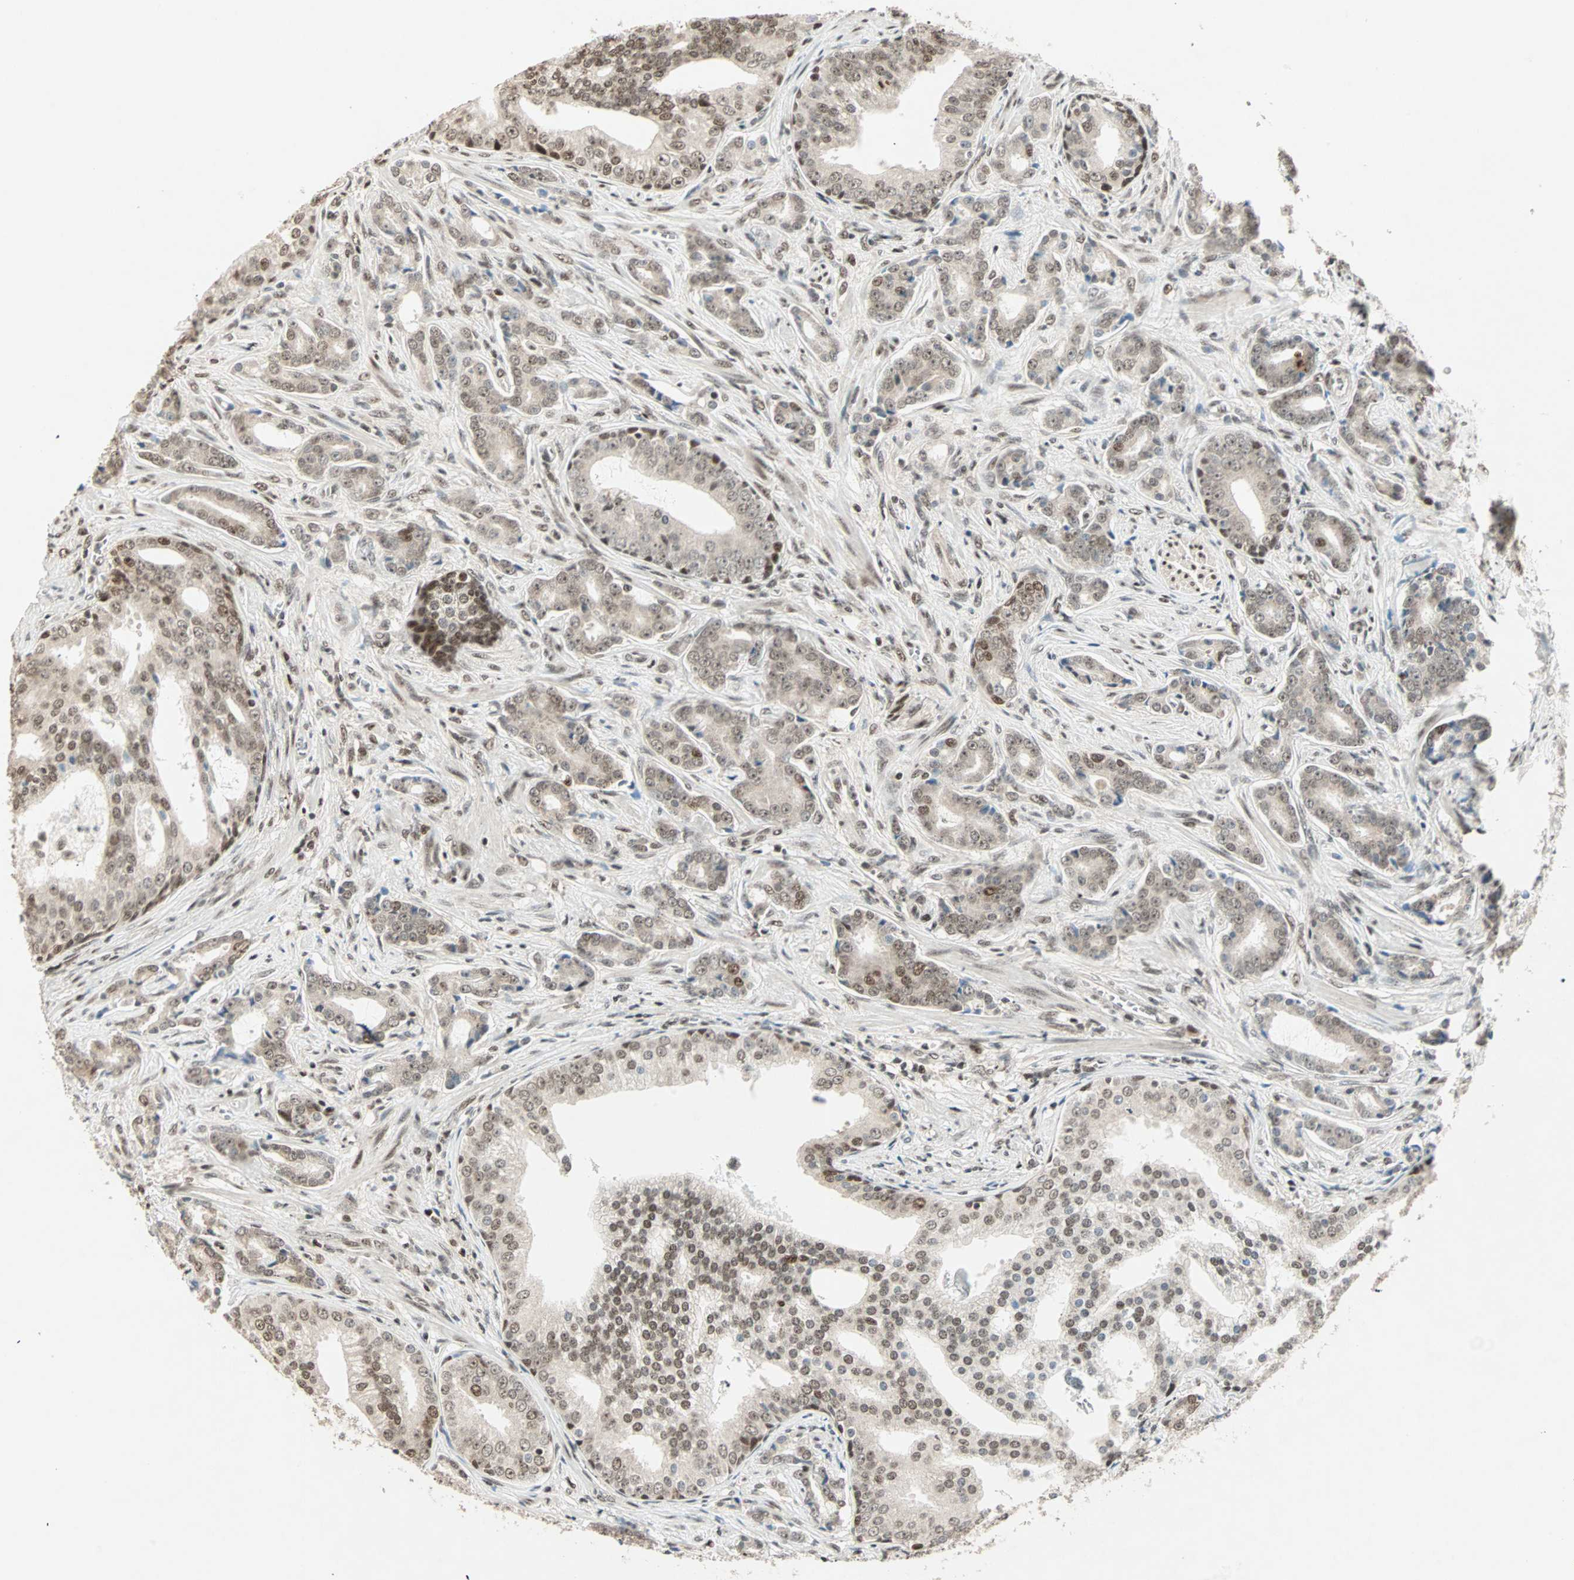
{"staining": {"intensity": "moderate", "quantity": ">75%", "location": "cytoplasmic/membranous,nuclear"}, "tissue": "prostate cancer", "cell_type": "Tumor cells", "image_type": "cancer", "snomed": [{"axis": "morphology", "description": "Adenocarcinoma, Low grade"}, {"axis": "topography", "description": "Prostate"}], "caption": "The histopathology image demonstrates a brown stain indicating the presence of a protein in the cytoplasmic/membranous and nuclear of tumor cells in low-grade adenocarcinoma (prostate). (IHC, brightfield microscopy, high magnification).", "gene": "MDC1", "patient": {"sex": "male", "age": 58}}